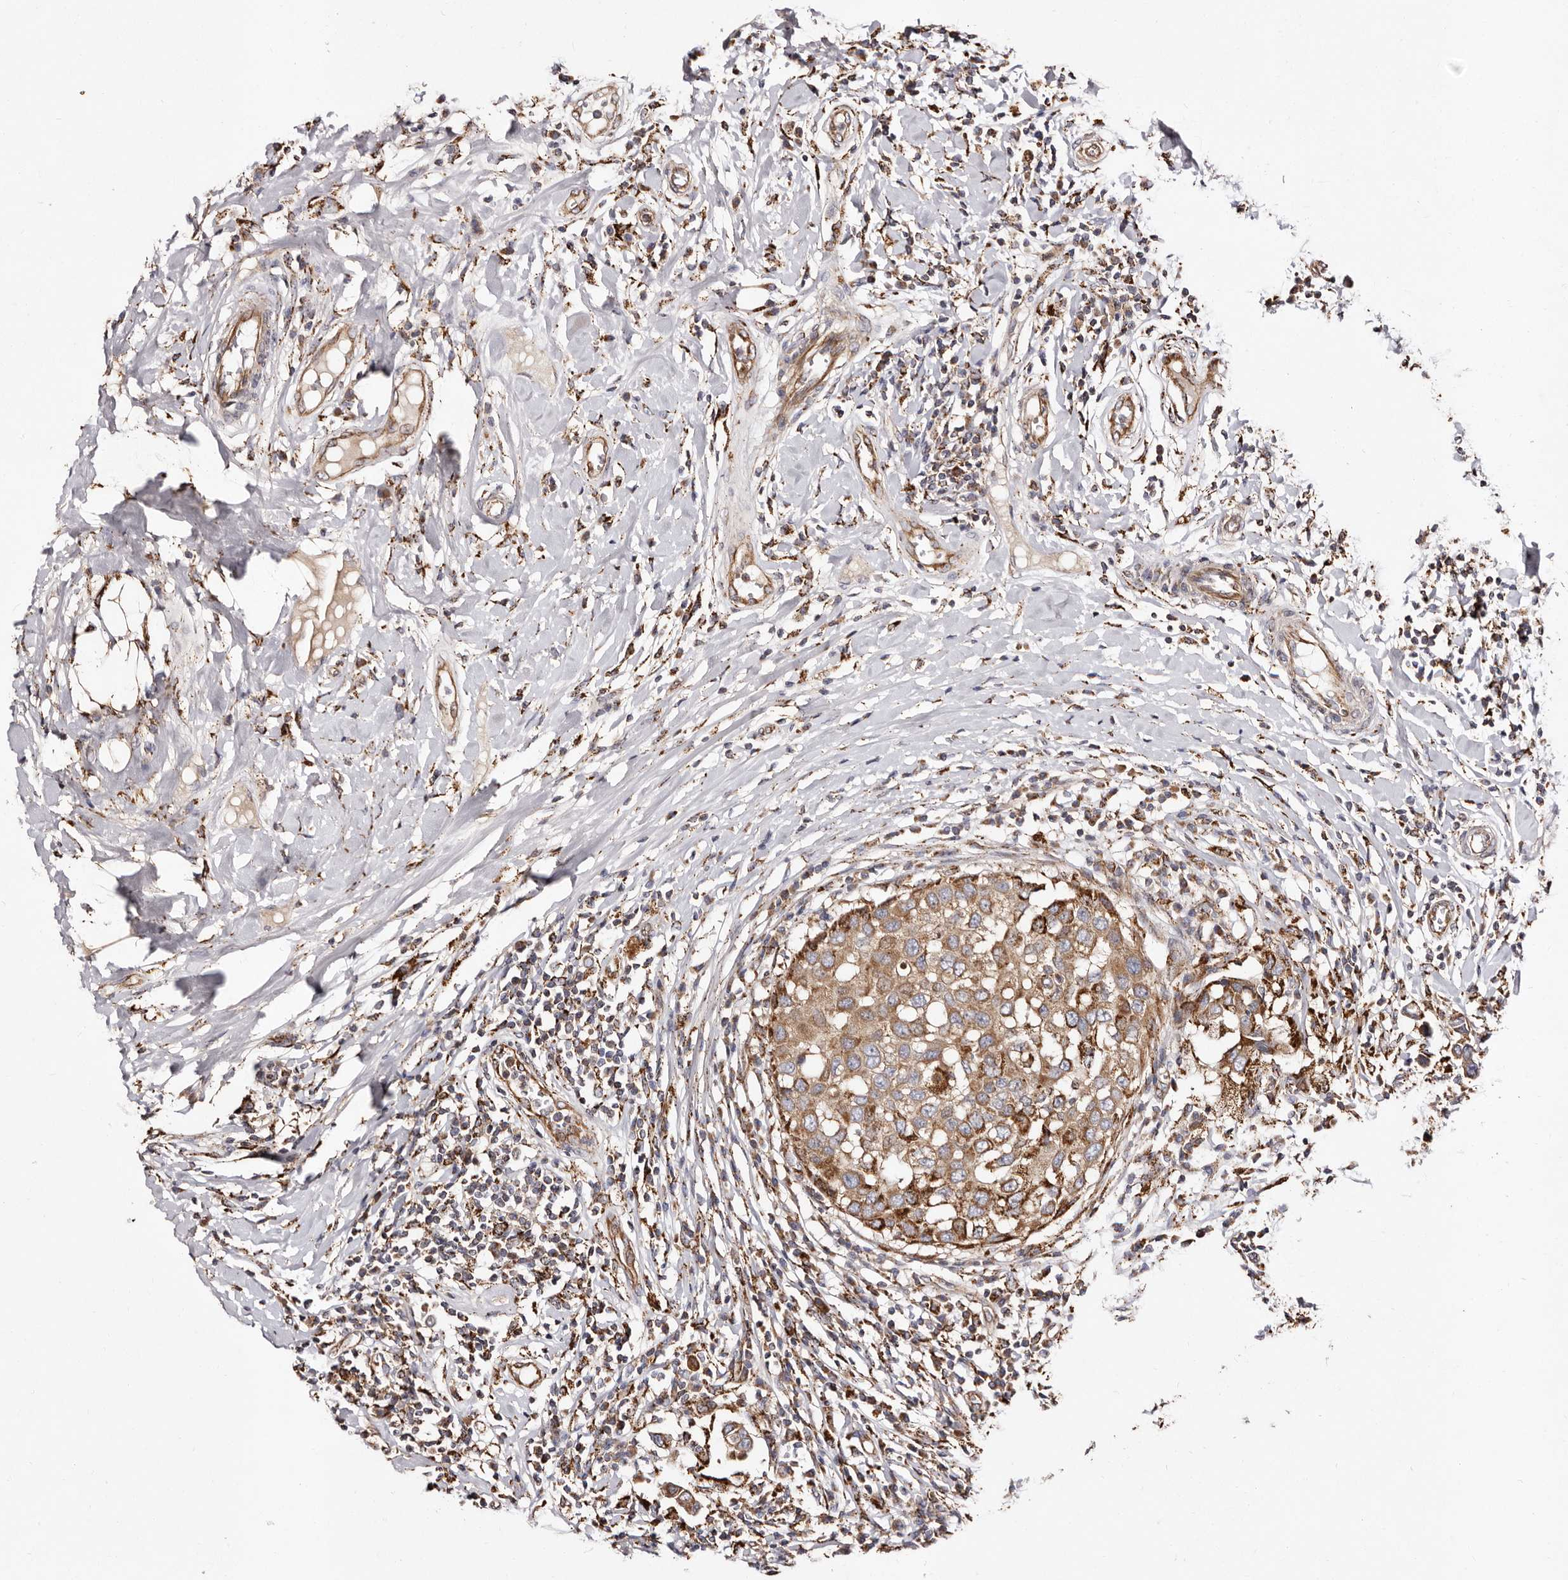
{"staining": {"intensity": "moderate", "quantity": ">75%", "location": "cytoplasmic/membranous"}, "tissue": "breast cancer", "cell_type": "Tumor cells", "image_type": "cancer", "snomed": [{"axis": "morphology", "description": "Duct carcinoma"}, {"axis": "topography", "description": "Breast"}], "caption": "The histopathology image shows immunohistochemical staining of breast cancer. There is moderate cytoplasmic/membranous positivity is present in about >75% of tumor cells.", "gene": "LUZP1", "patient": {"sex": "female", "age": 27}}